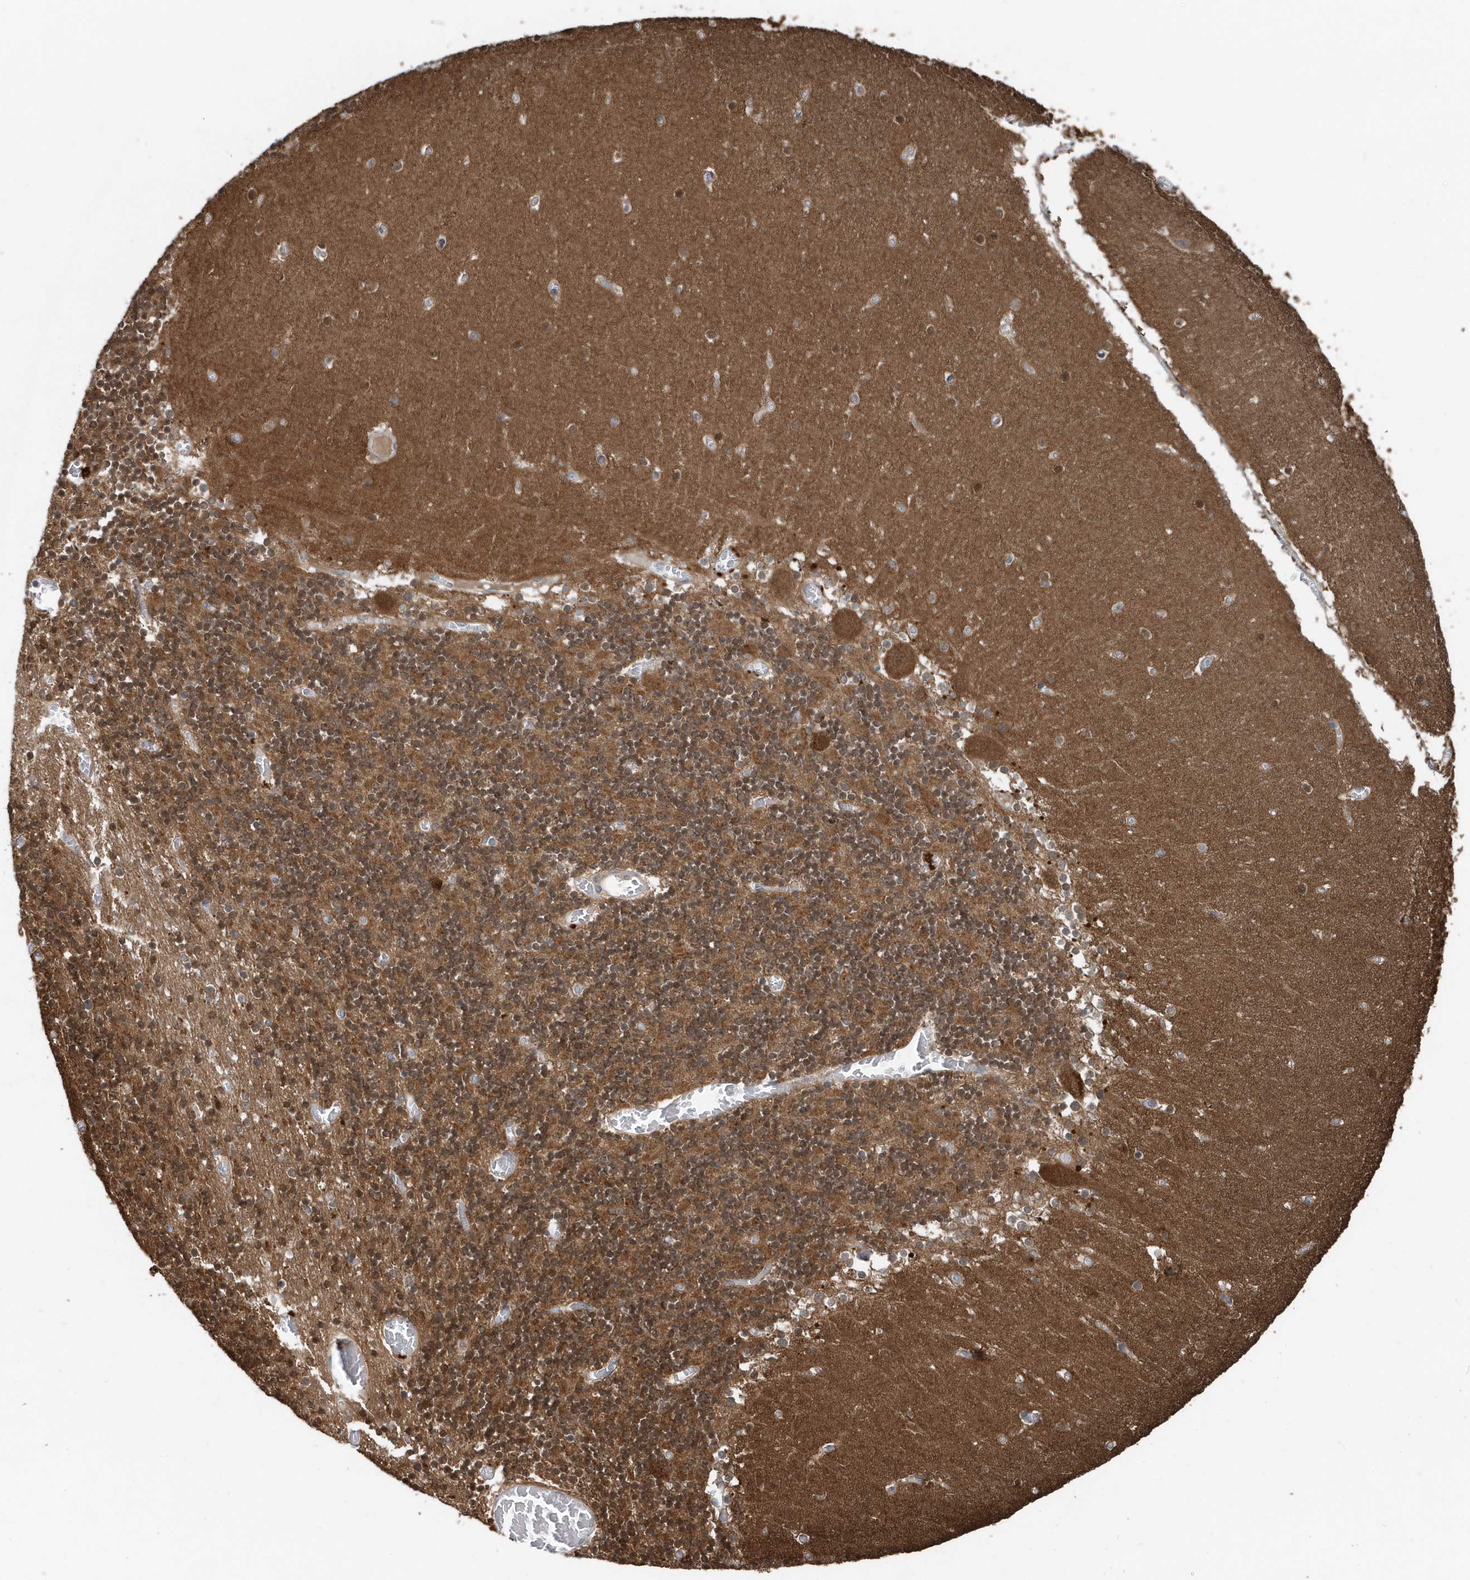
{"staining": {"intensity": "moderate", "quantity": ">75%", "location": "cytoplasmic/membranous"}, "tissue": "cerebellum", "cell_type": "Cells in granular layer", "image_type": "normal", "snomed": [{"axis": "morphology", "description": "Normal tissue, NOS"}, {"axis": "topography", "description": "Cerebellum"}], "caption": "Human cerebellum stained with a brown dye reveals moderate cytoplasmic/membranous positive expression in approximately >75% of cells in granular layer.", "gene": "PFN2", "patient": {"sex": "female", "age": 28}}